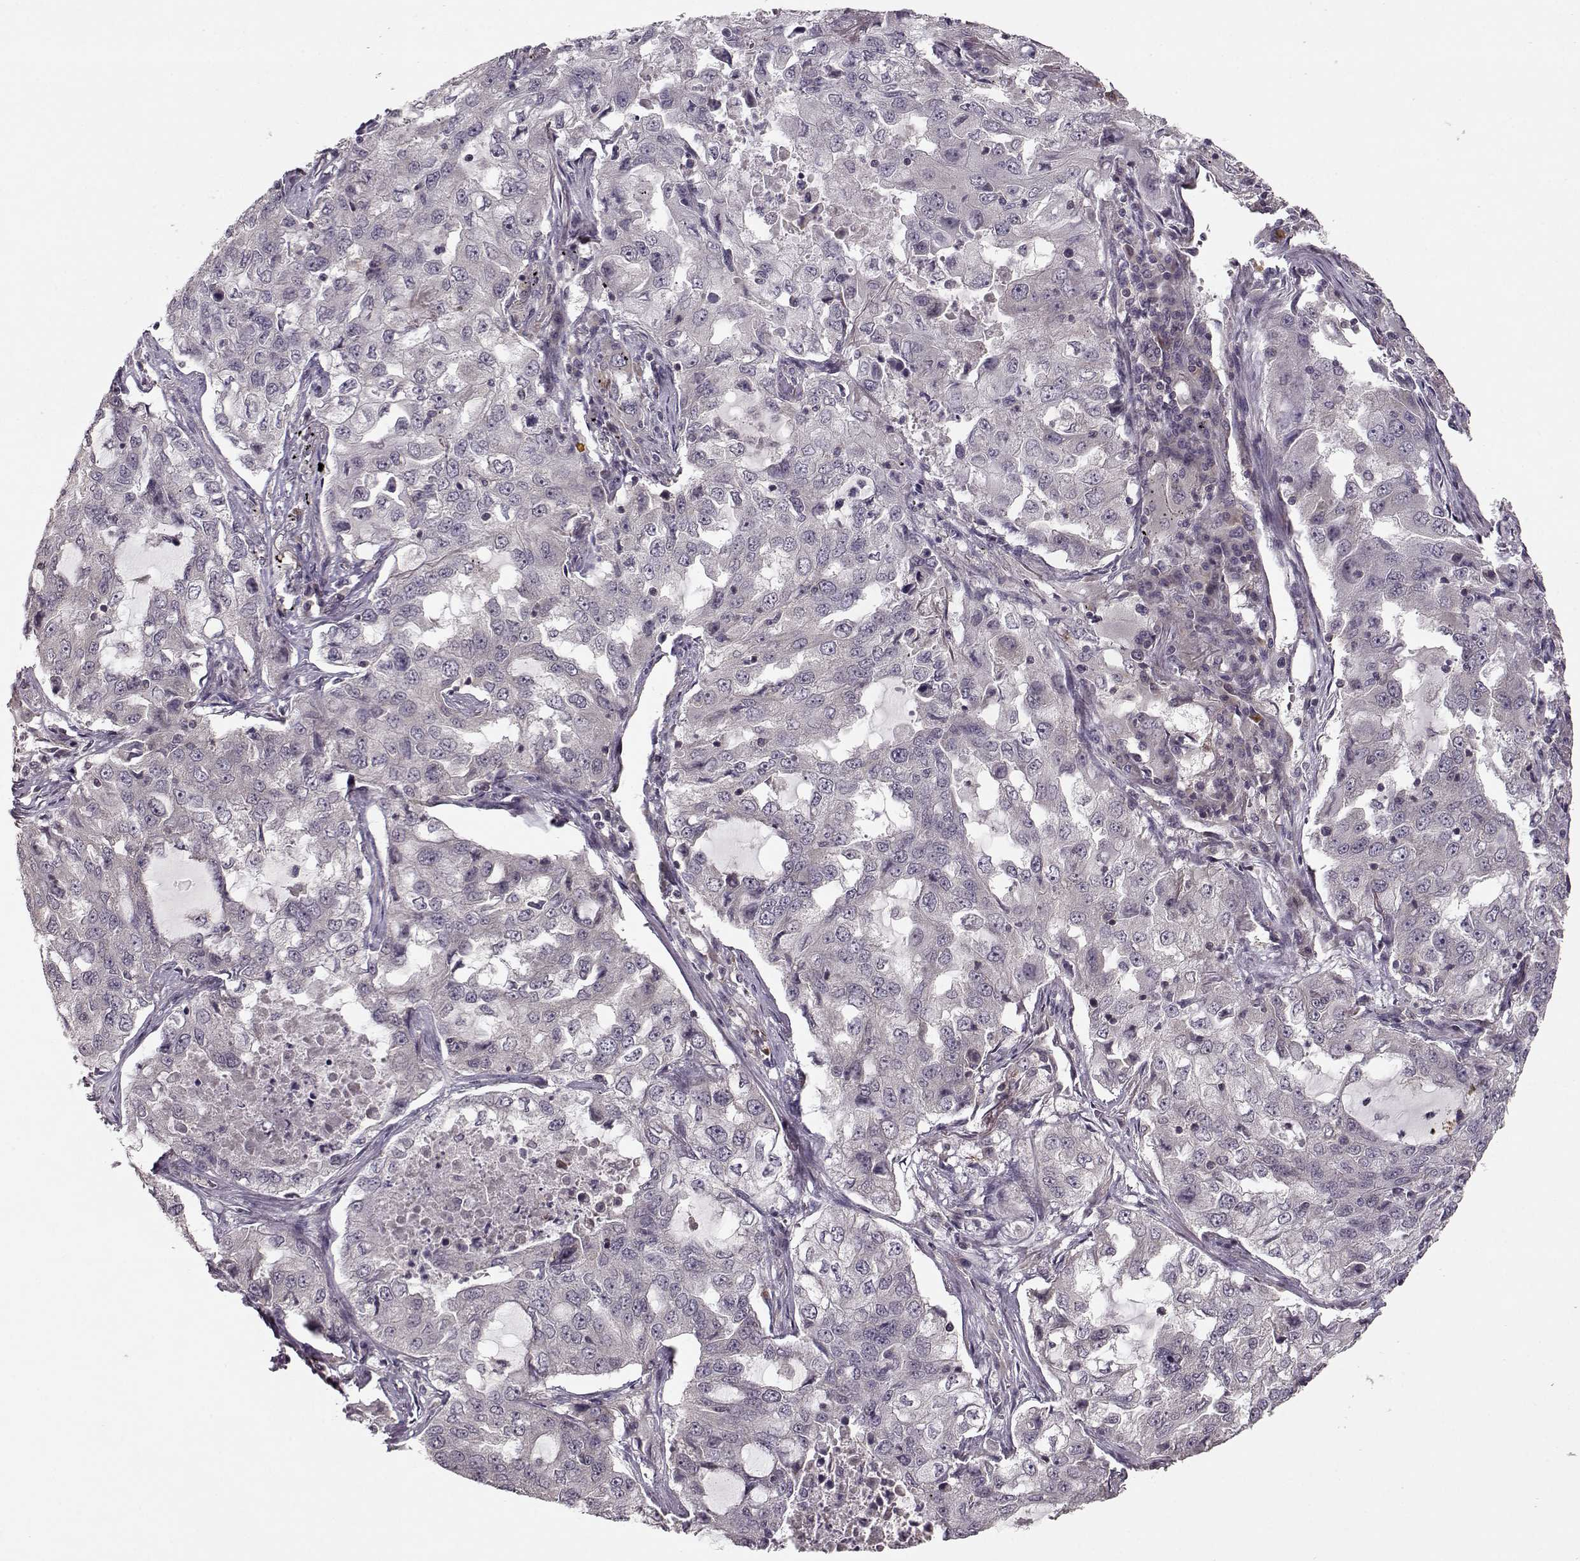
{"staining": {"intensity": "negative", "quantity": "none", "location": "none"}, "tissue": "lung cancer", "cell_type": "Tumor cells", "image_type": "cancer", "snomed": [{"axis": "morphology", "description": "Adenocarcinoma, NOS"}, {"axis": "topography", "description": "Lung"}], "caption": "Tumor cells are negative for brown protein staining in lung cancer (adenocarcinoma).", "gene": "SLAIN2", "patient": {"sex": "female", "age": 61}}